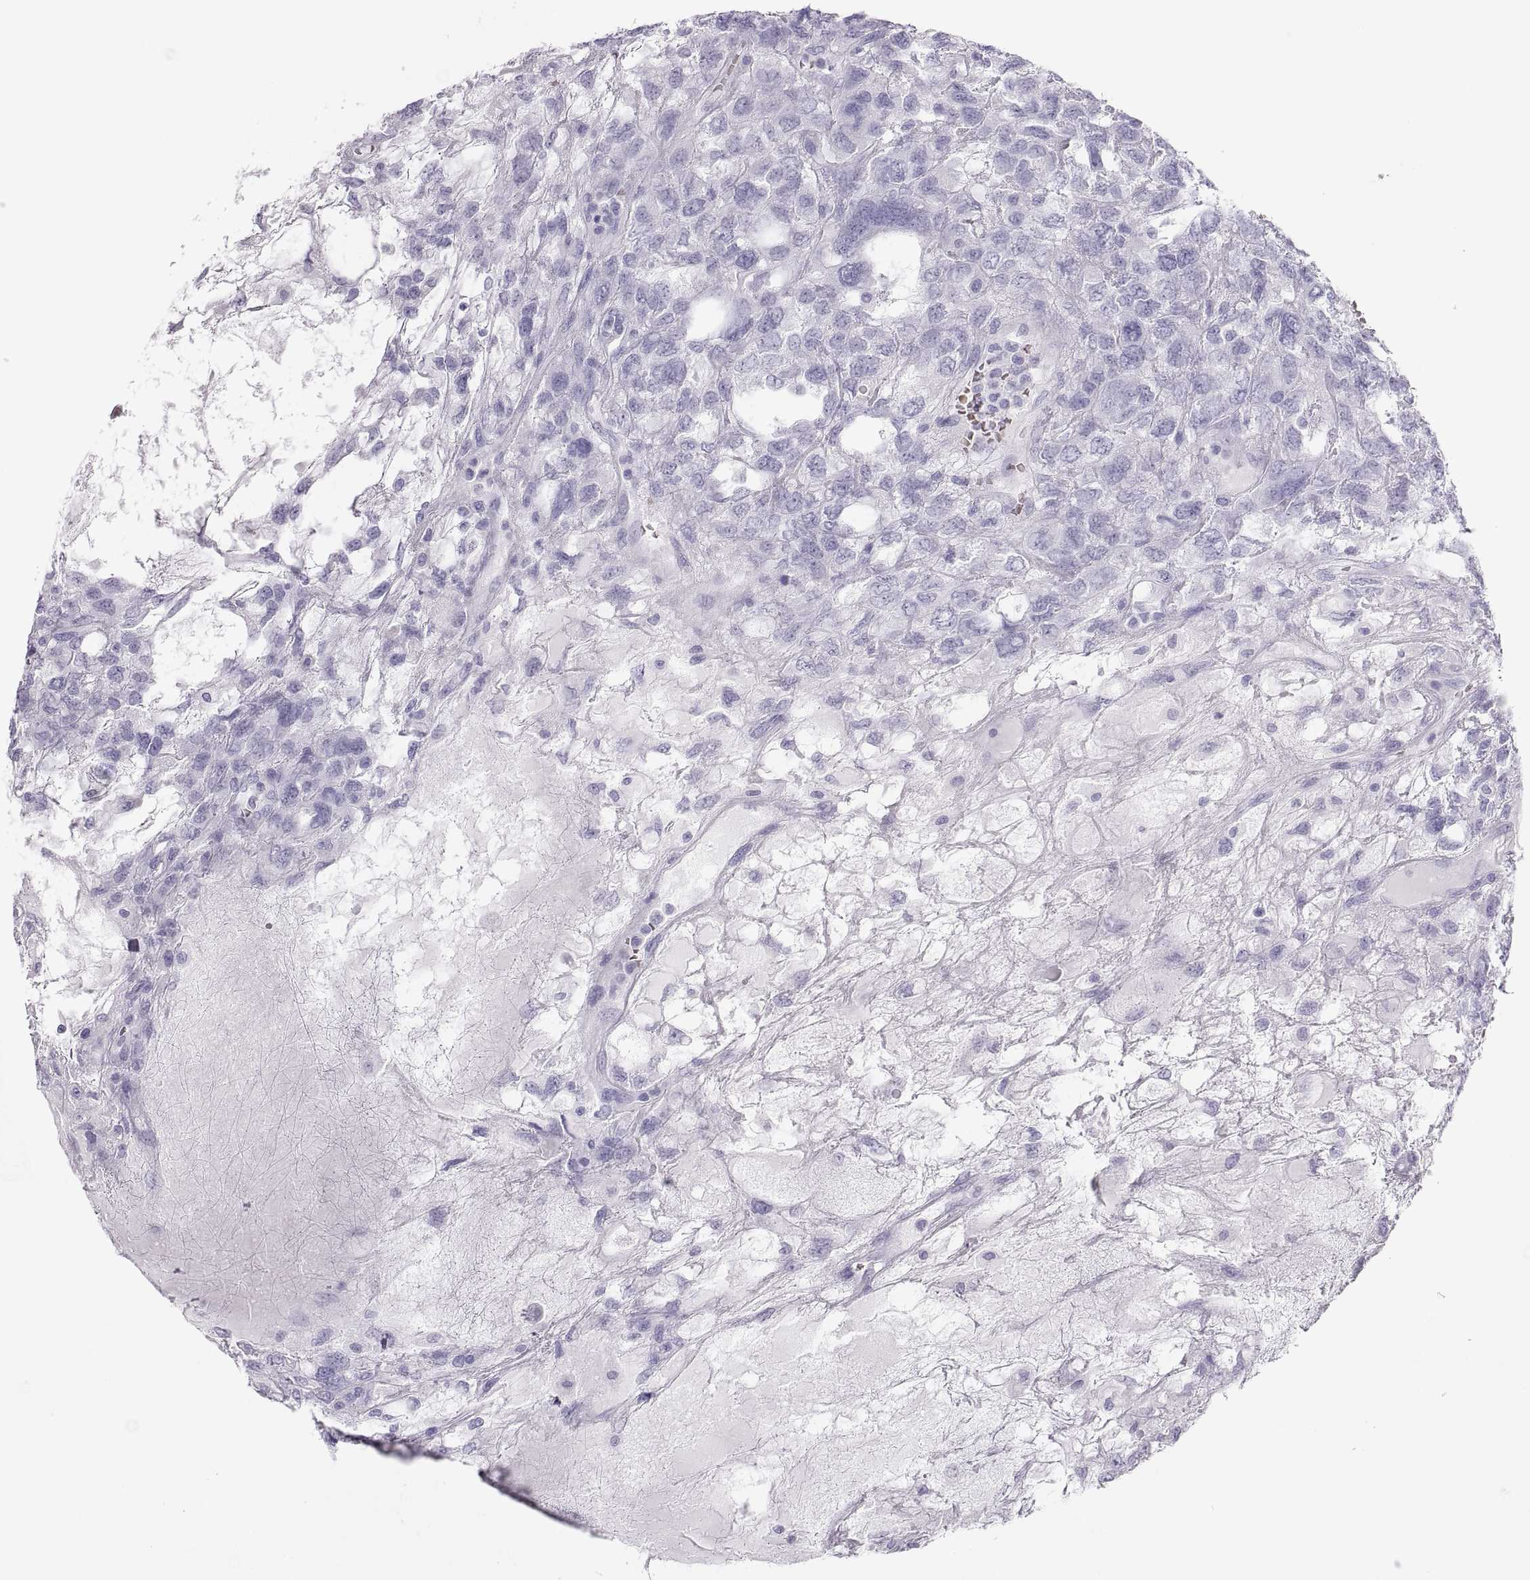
{"staining": {"intensity": "negative", "quantity": "none", "location": "none"}, "tissue": "testis cancer", "cell_type": "Tumor cells", "image_type": "cancer", "snomed": [{"axis": "morphology", "description": "Seminoma, NOS"}, {"axis": "topography", "description": "Testis"}], "caption": "The immunohistochemistry (IHC) photomicrograph has no significant staining in tumor cells of testis cancer (seminoma) tissue.", "gene": "SEMG1", "patient": {"sex": "male", "age": 52}}